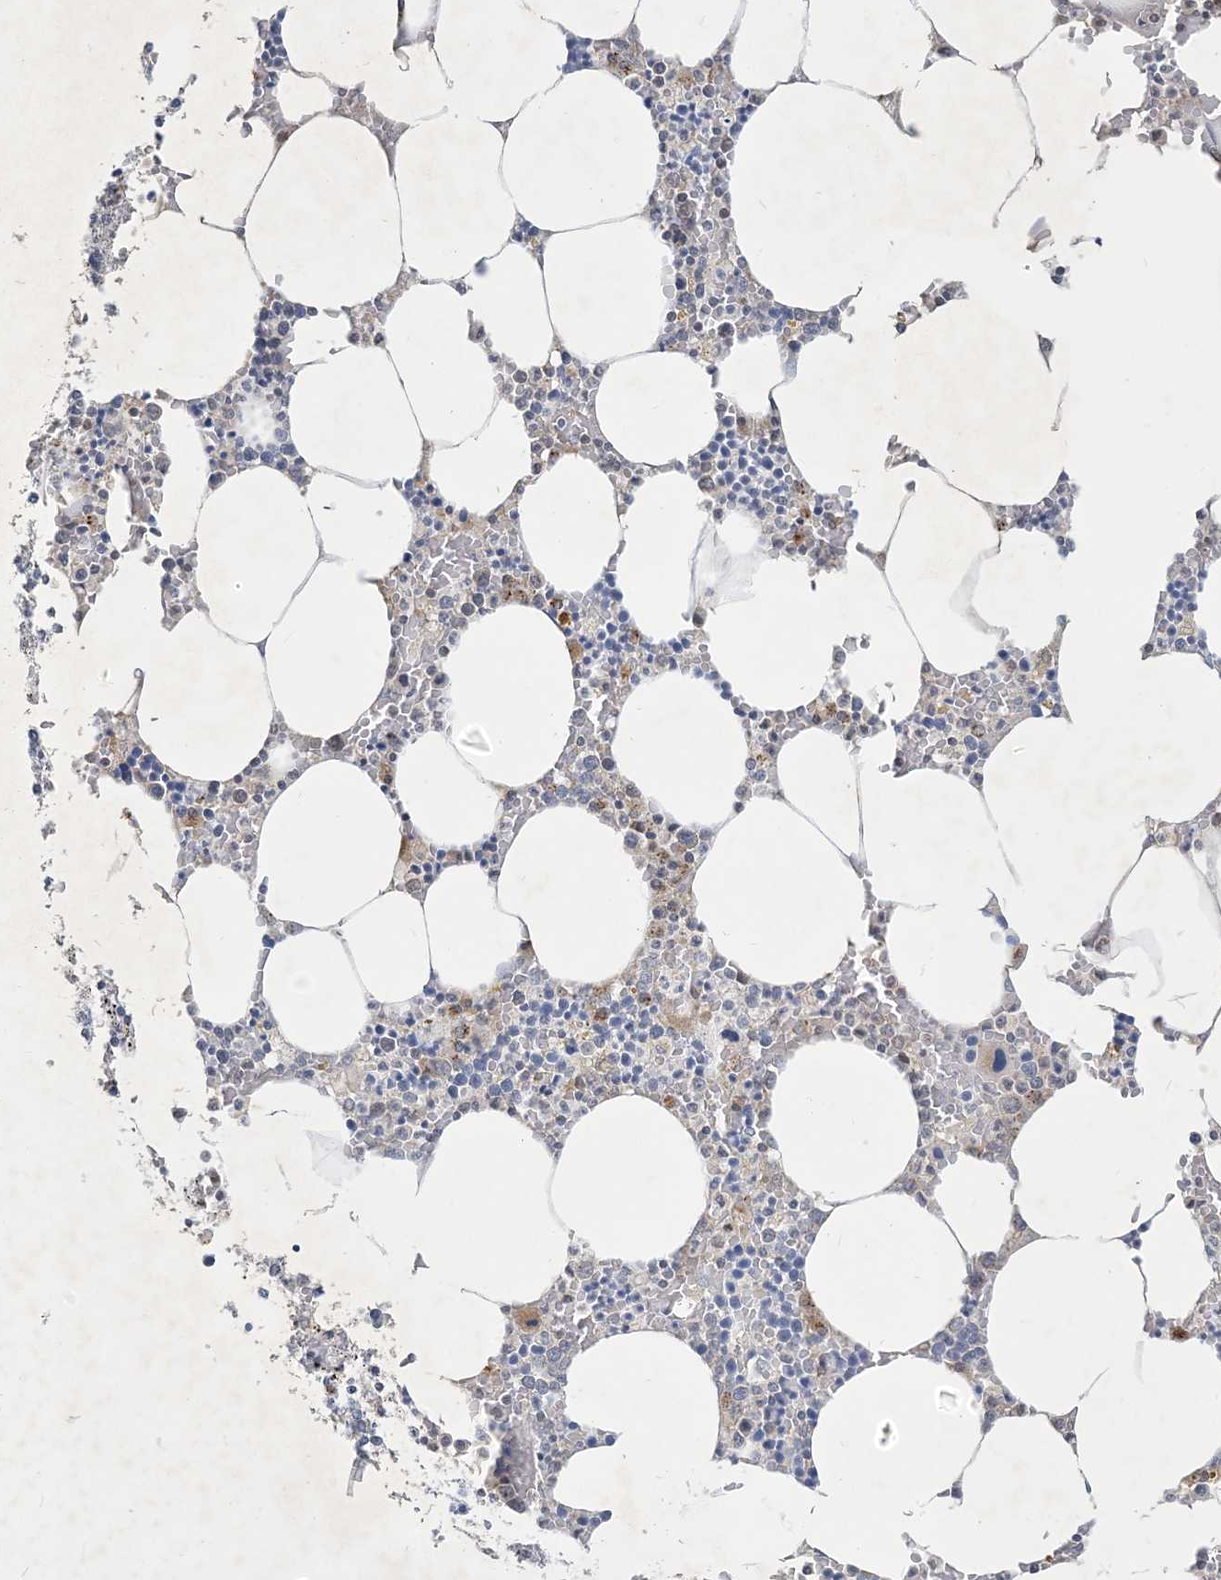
{"staining": {"intensity": "strong", "quantity": "<25%", "location": "cytoplasmic/membranous"}, "tissue": "bone marrow", "cell_type": "Hematopoietic cells", "image_type": "normal", "snomed": [{"axis": "morphology", "description": "Normal tissue, NOS"}, {"axis": "topography", "description": "Bone marrow"}], "caption": "Bone marrow stained with immunohistochemistry (IHC) exhibits strong cytoplasmic/membranous staining in approximately <25% of hematopoietic cells.", "gene": "CCDC14", "patient": {"sex": "male", "age": 70}}